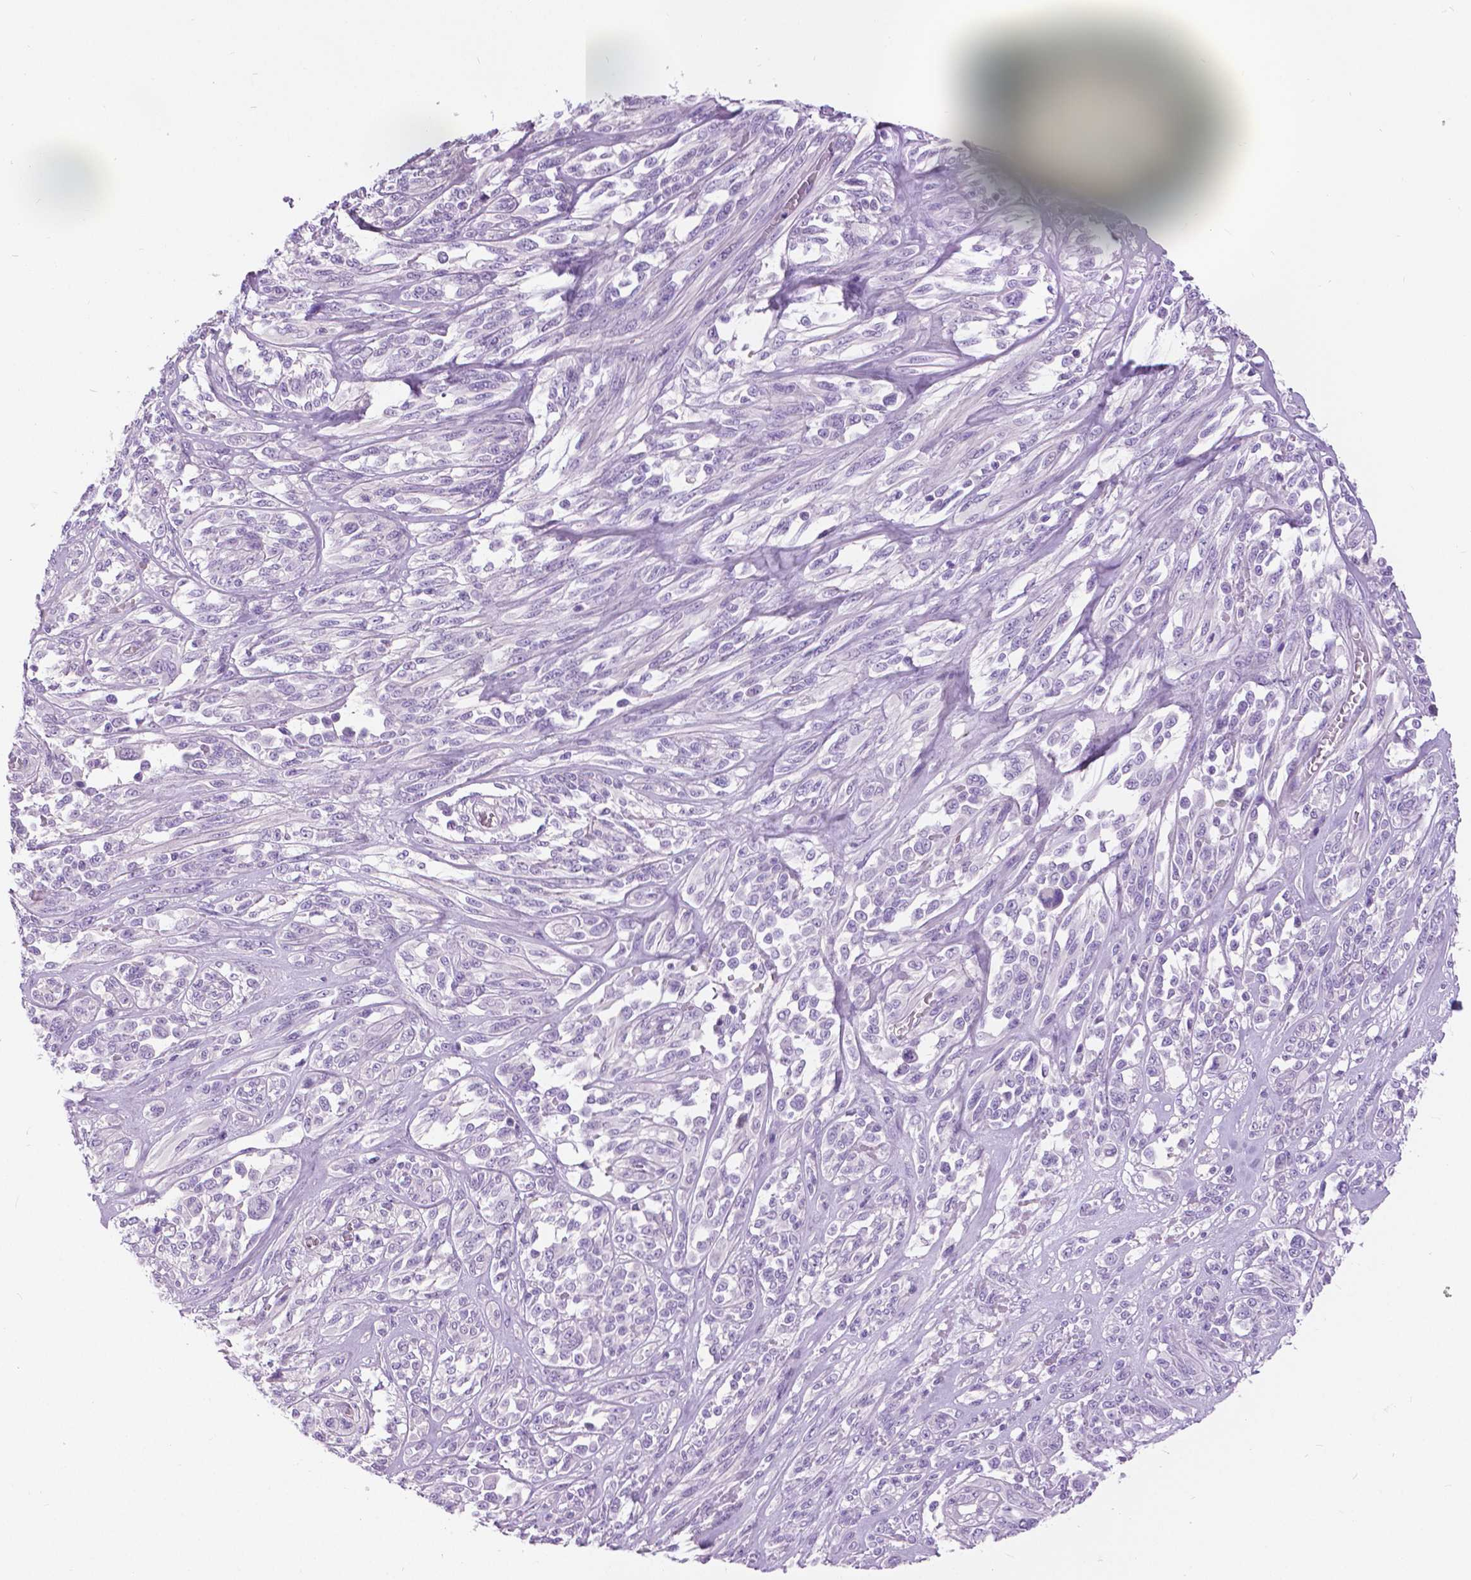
{"staining": {"intensity": "negative", "quantity": "none", "location": "none"}, "tissue": "melanoma", "cell_type": "Tumor cells", "image_type": "cancer", "snomed": [{"axis": "morphology", "description": "Malignant melanoma, NOS"}, {"axis": "topography", "description": "Skin"}], "caption": "Melanoma was stained to show a protein in brown. There is no significant positivity in tumor cells.", "gene": "TP53TG5", "patient": {"sex": "female", "age": 91}}